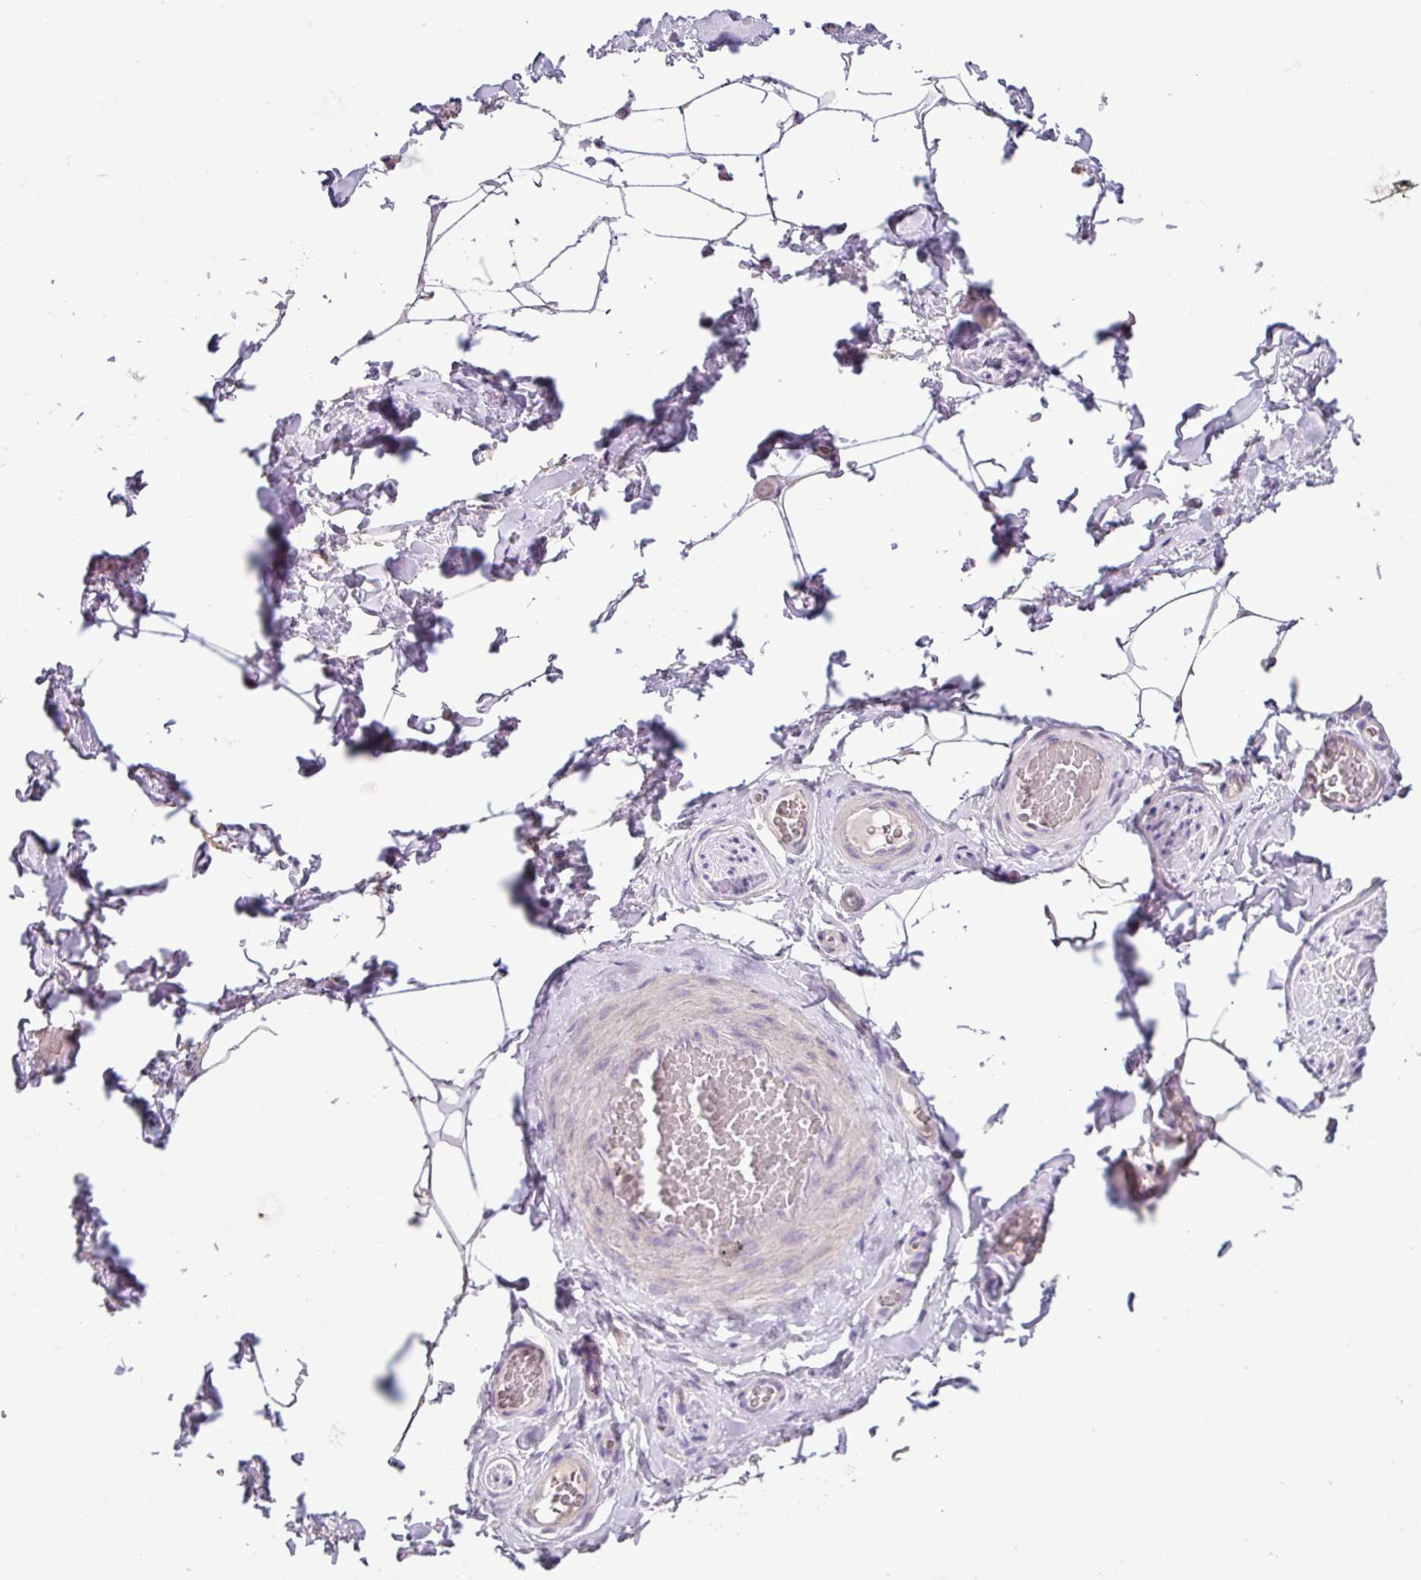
{"staining": {"intensity": "negative", "quantity": "none", "location": "none"}, "tissue": "adipose tissue", "cell_type": "Adipocytes", "image_type": "normal", "snomed": [{"axis": "morphology", "description": "Normal tissue, NOS"}, {"axis": "topography", "description": "Vascular tissue"}, {"axis": "topography", "description": "Peripheral nerve tissue"}], "caption": "DAB (3,3'-diaminobenzidine) immunohistochemical staining of benign adipose tissue demonstrates no significant positivity in adipocytes. Nuclei are stained in blue.", "gene": "PNLDC1", "patient": {"sex": "male", "age": 41}}